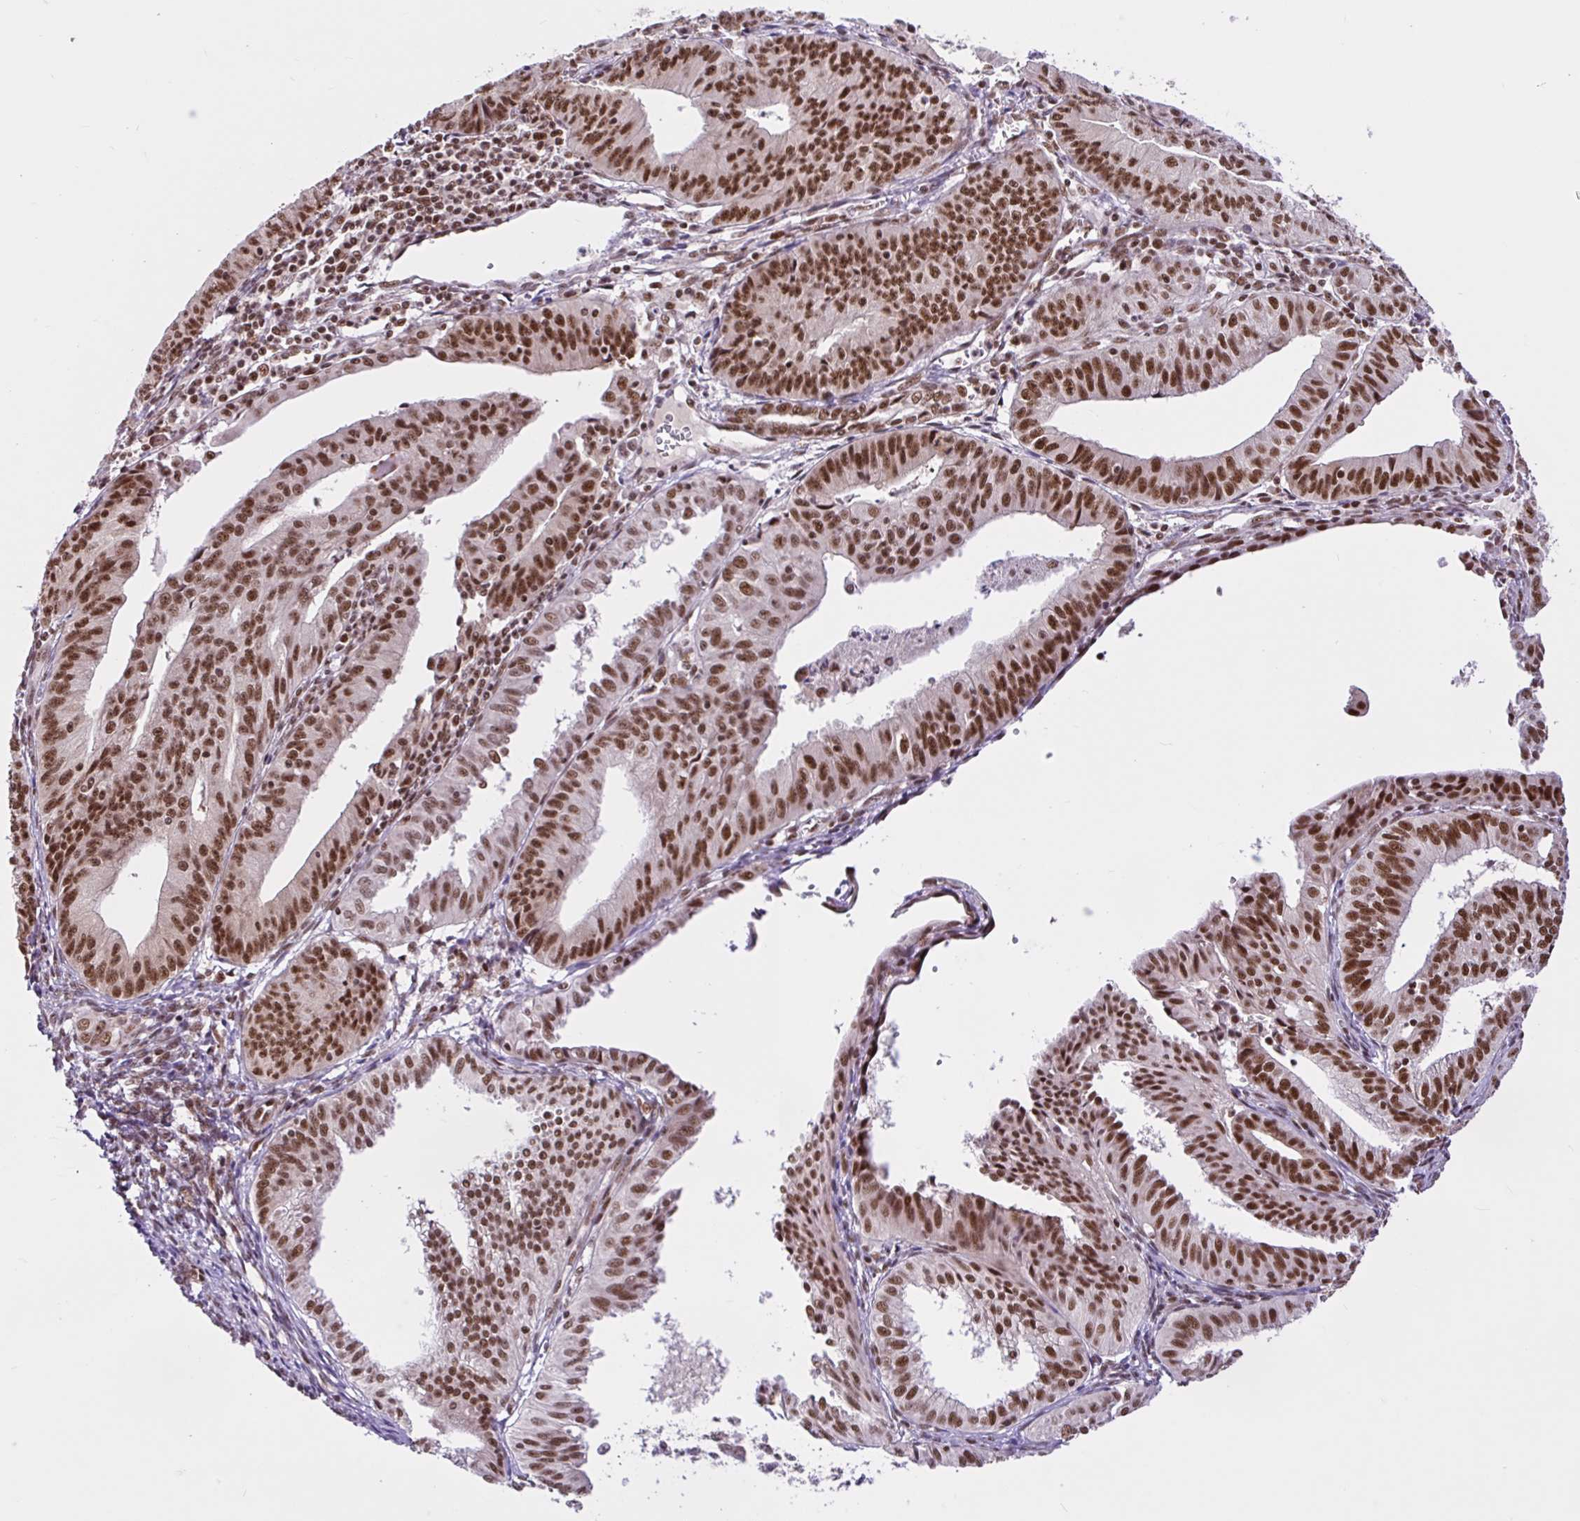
{"staining": {"intensity": "moderate", "quantity": ">75%", "location": "nuclear"}, "tissue": "endometrial cancer", "cell_type": "Tumor cells", "image_type": "cancer", "snomed": [{"axis": "morphology", "description": "Adenocarcinoma, NOS"}, {"axis": "topography", "description": "Endometrium"}], "caption": "Moderate nuclear staining for a protein is present in about >75% of tumor cells of endometrial cancer using immunohistochemistry.", "gene": "CCDC12", "patient": {"sex": "female", "age": 56}}